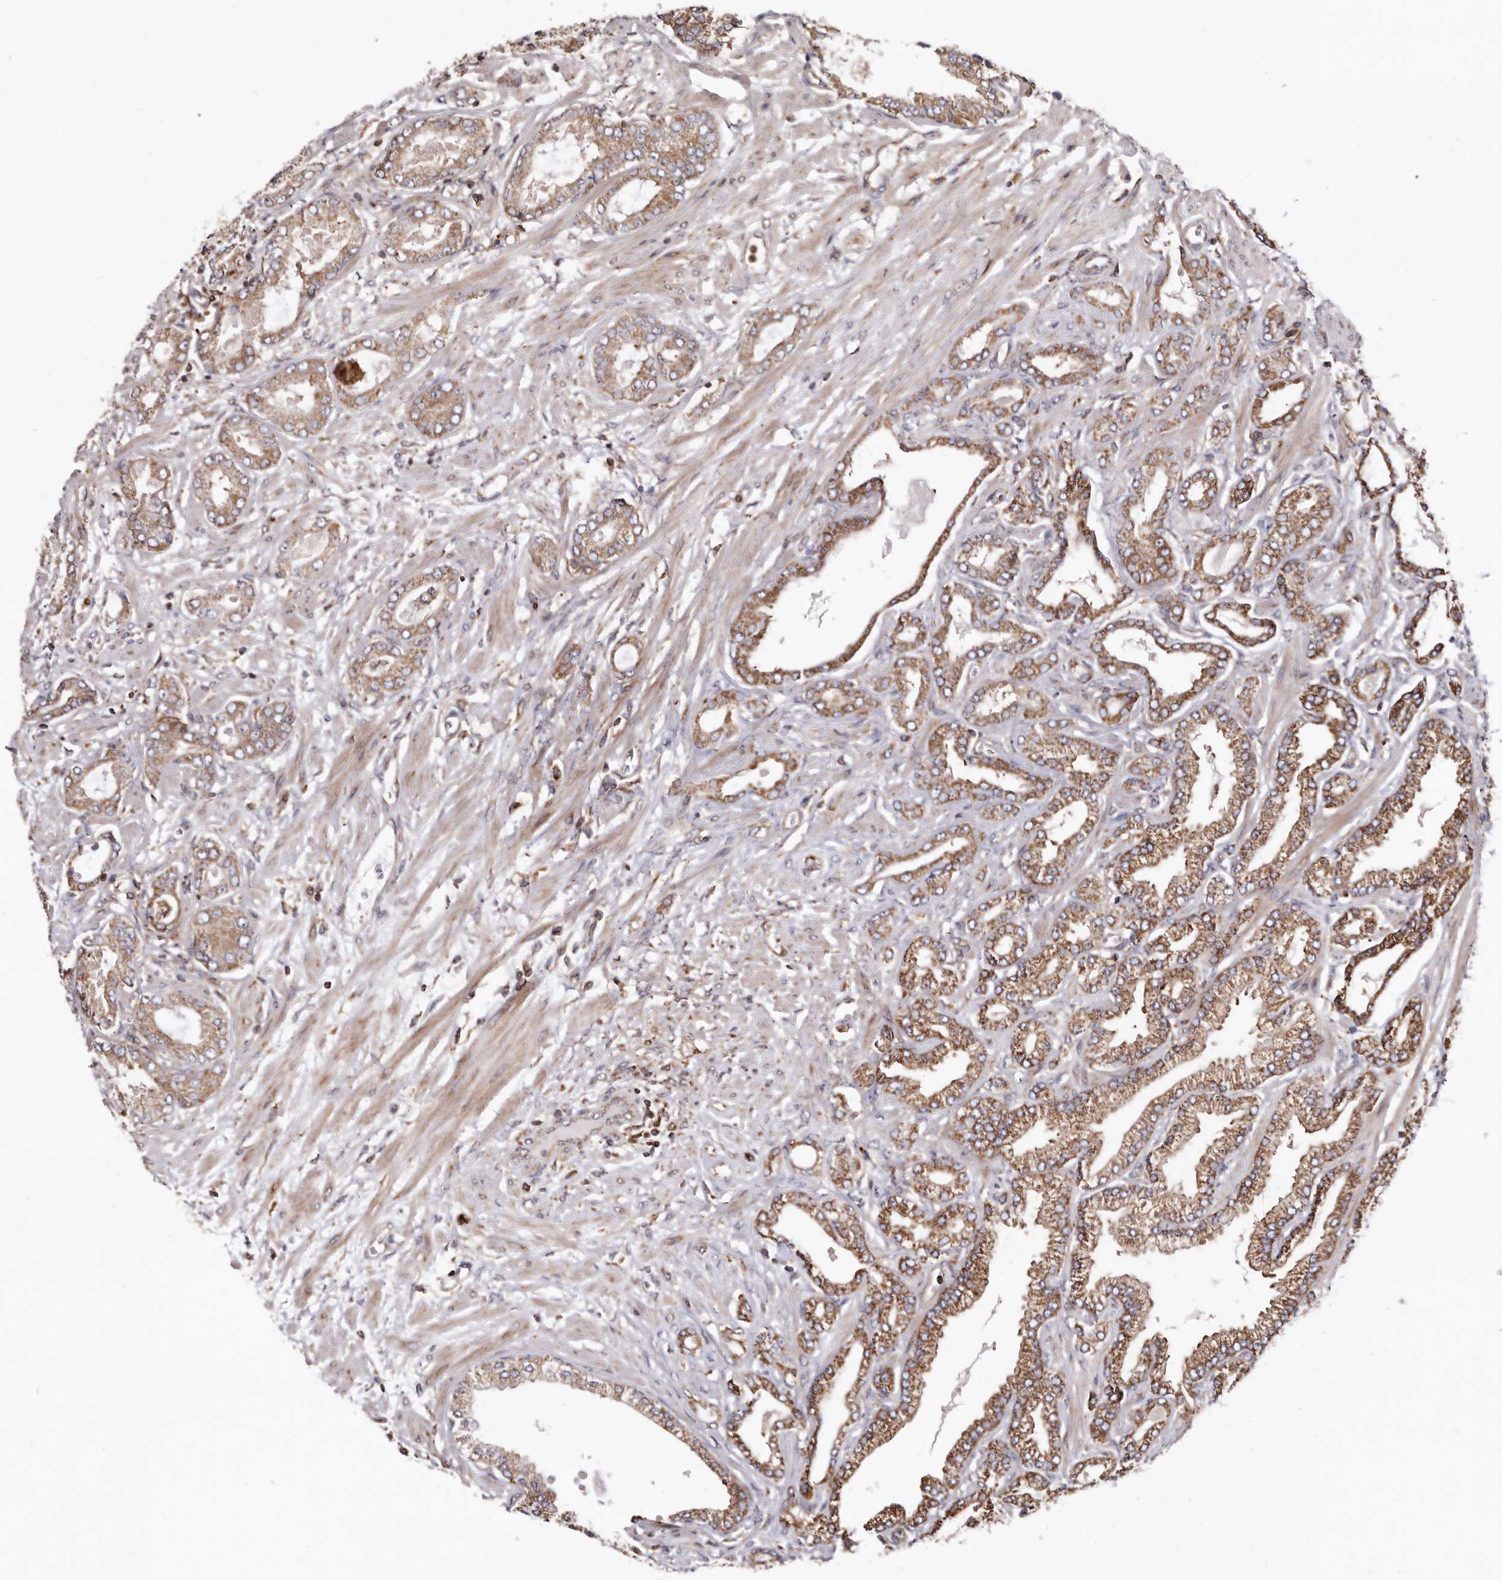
{"staining": {"intensity": "moderate", "quantity": ">75%", "location": "cytoplasmic/membranous"}, "tissue": "prostate cancer", "cell_type": "Tumor cells", "image_type": "cancer", "snomed": [{"axis": "morphology", "description": "Adenocarcinoma, Low grade"}, {"axis": "topography", "description": "Prostate"}], "caption": "Protein staining of prostate cancer tissue shows moderate cytoplasmic/membranous positivity in about >75% of tumor cells.", "gene": "COQ8B", "patient": {"sex": "male", "age": 63}}